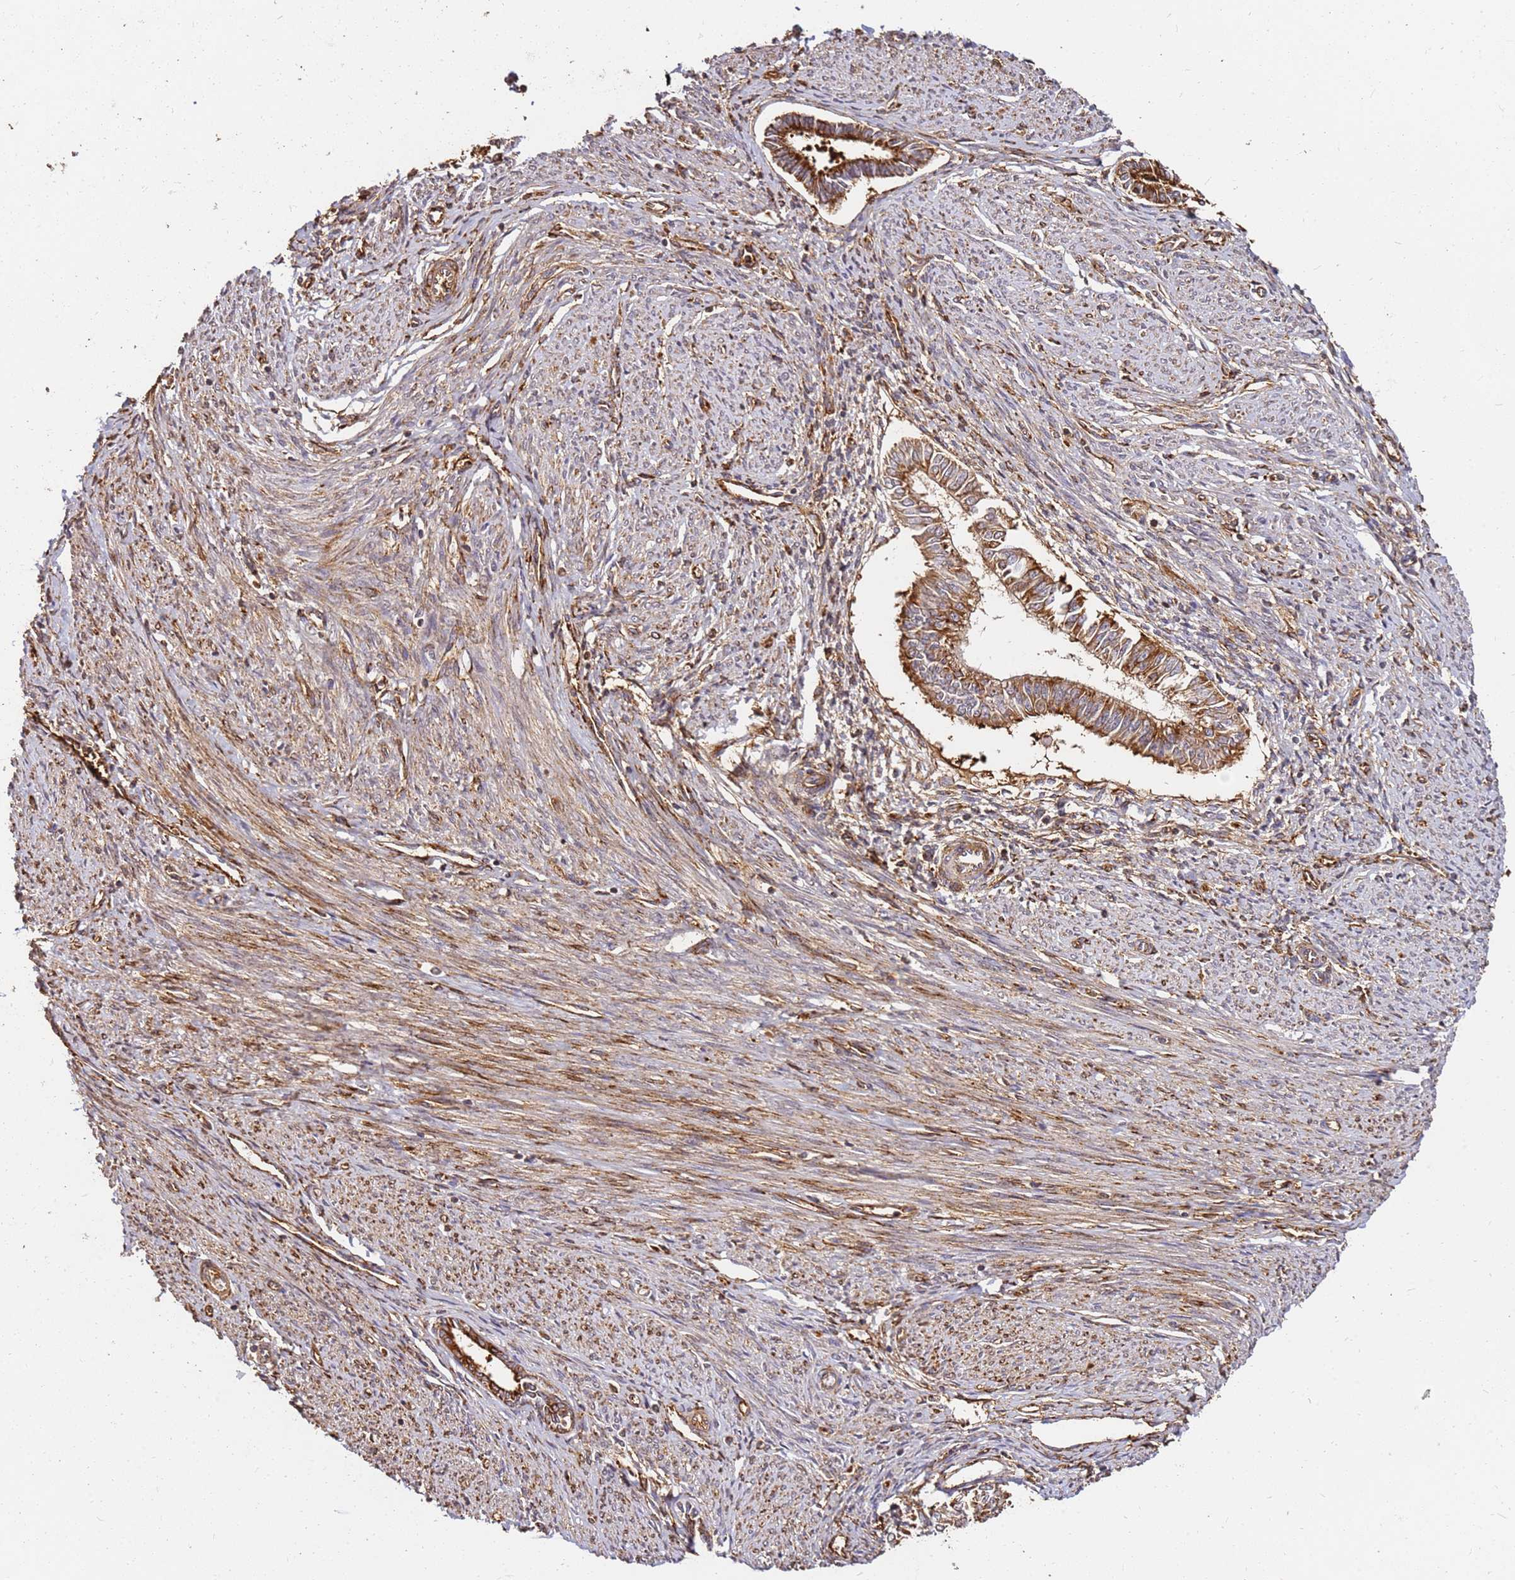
{"staining": {"intensity": "strong", "quantity": ">75%", "location": "cytoplasmic/membranous"}, "tissue": "endometrial cancer", "cell_type": "Tumor cells", "image_type": "cancer", "snomed": [{"axis": "morphology", "description": "Adenocarcinoma, NOS"}, {"axis": "topography", "description": "Endometrium"}], "caption": "IHC histopathology image of neoplastic tissue: endometrial cancer (adenocarcinoma) stained using immunohistochemistry (IHC) demonstrates high levels of strong protein expression localized specifically in the cytoplasmic/membranous of tumor cells, appearing as a cytoplasmic/membranous brown color.", "gene": "DVL3", "patient": {"sex": "female", "age": 58}}